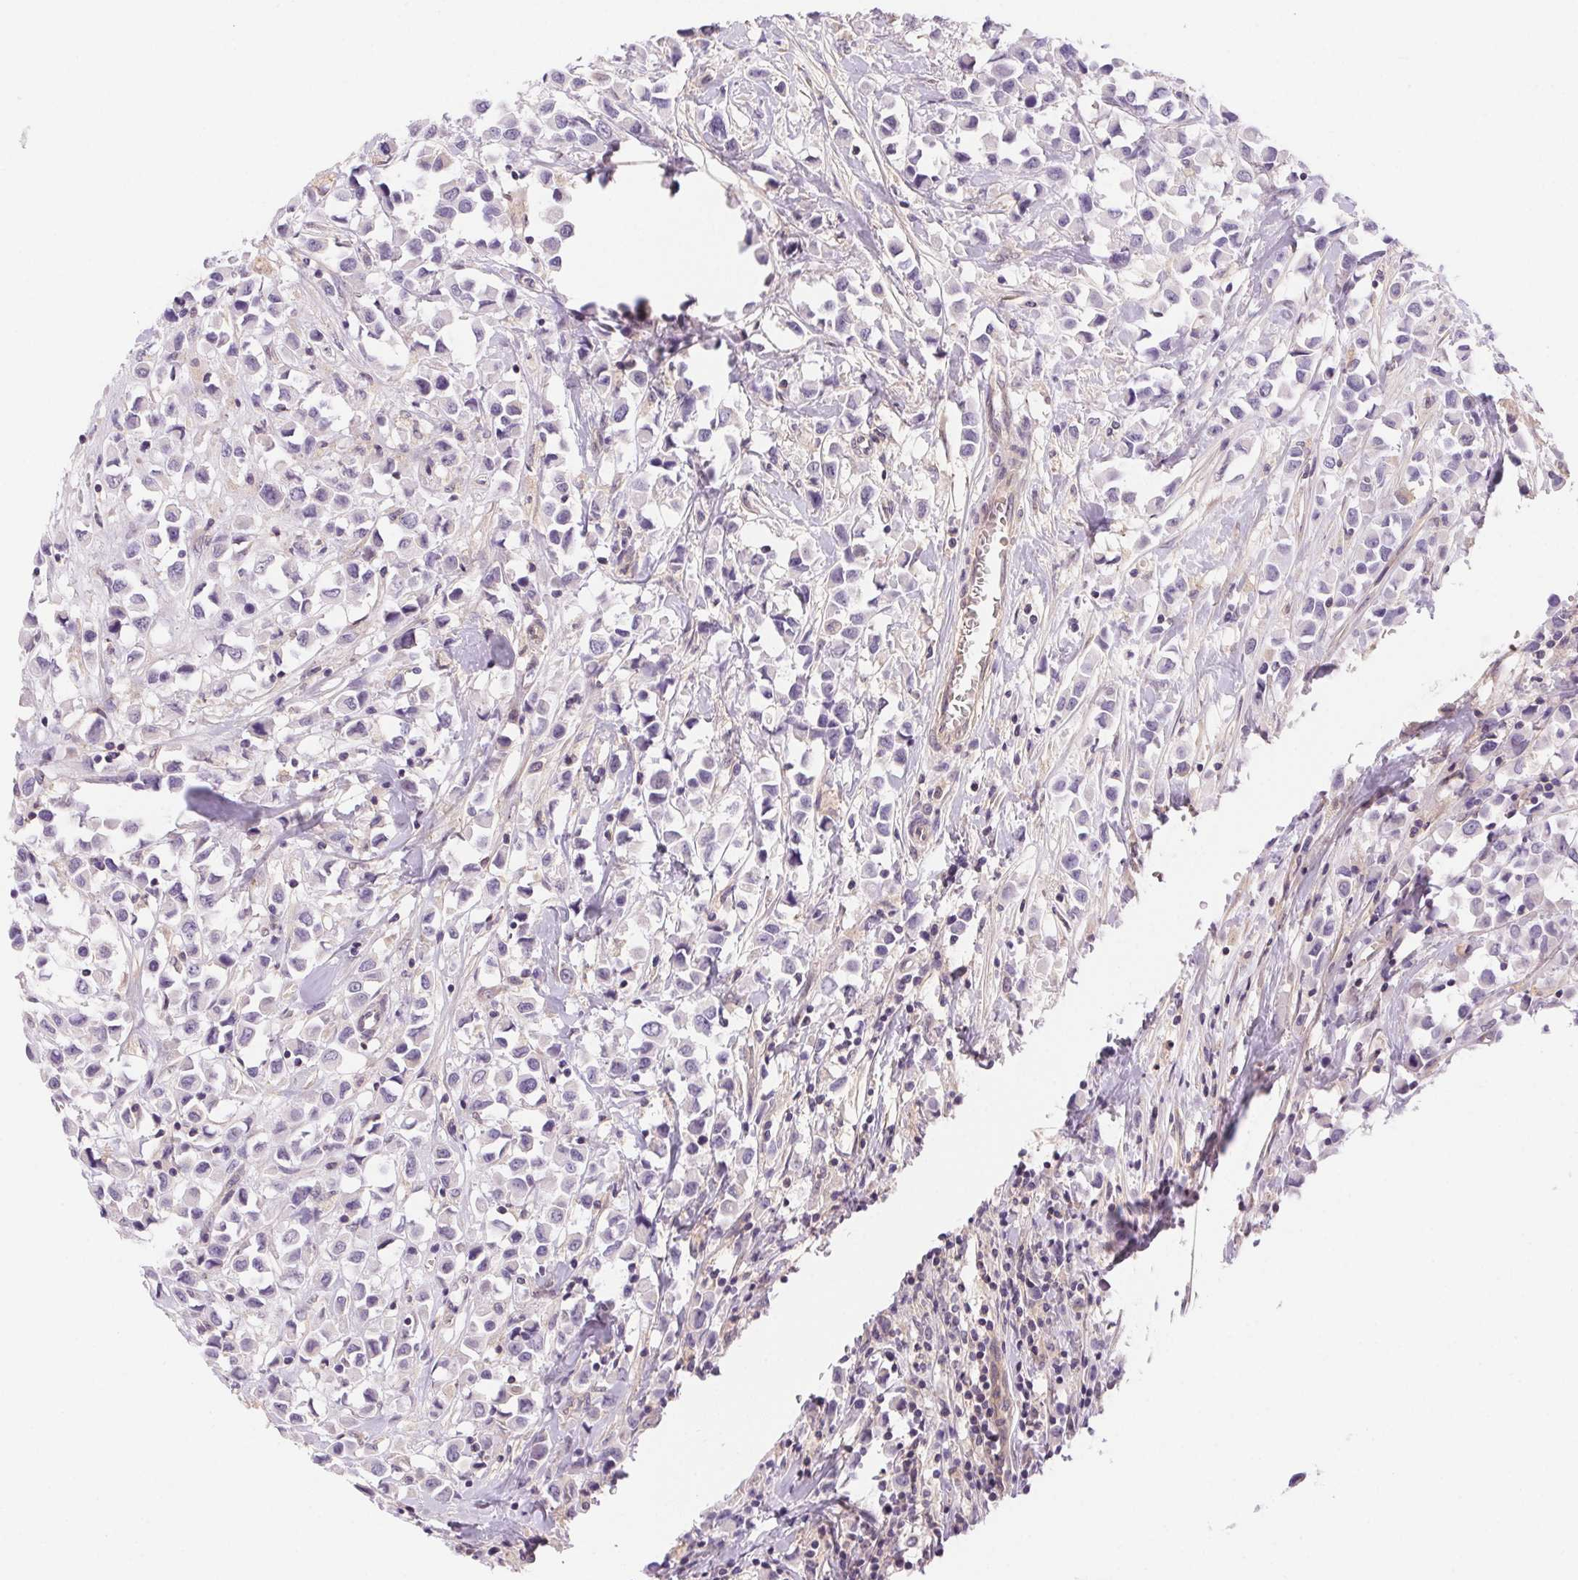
{"staining": {"intensity": "negative", "quantity": "none", "location": "none"}, "tissue": "breast cancer", "cell_type": "Tumor cells", "image_type": "cancer", "snomed": [{"axis": "morphology", "description": "Duct carcinoma"}, {"axis": "topography", "description": "Breast"}], "caption": "DAB immunohistochemical staining of human intraductal carcinoma (breast) reveals no significant staining in tumor cells.", "gene": "PRKAA1", "patient": {"sex": "female", "age": 61}}